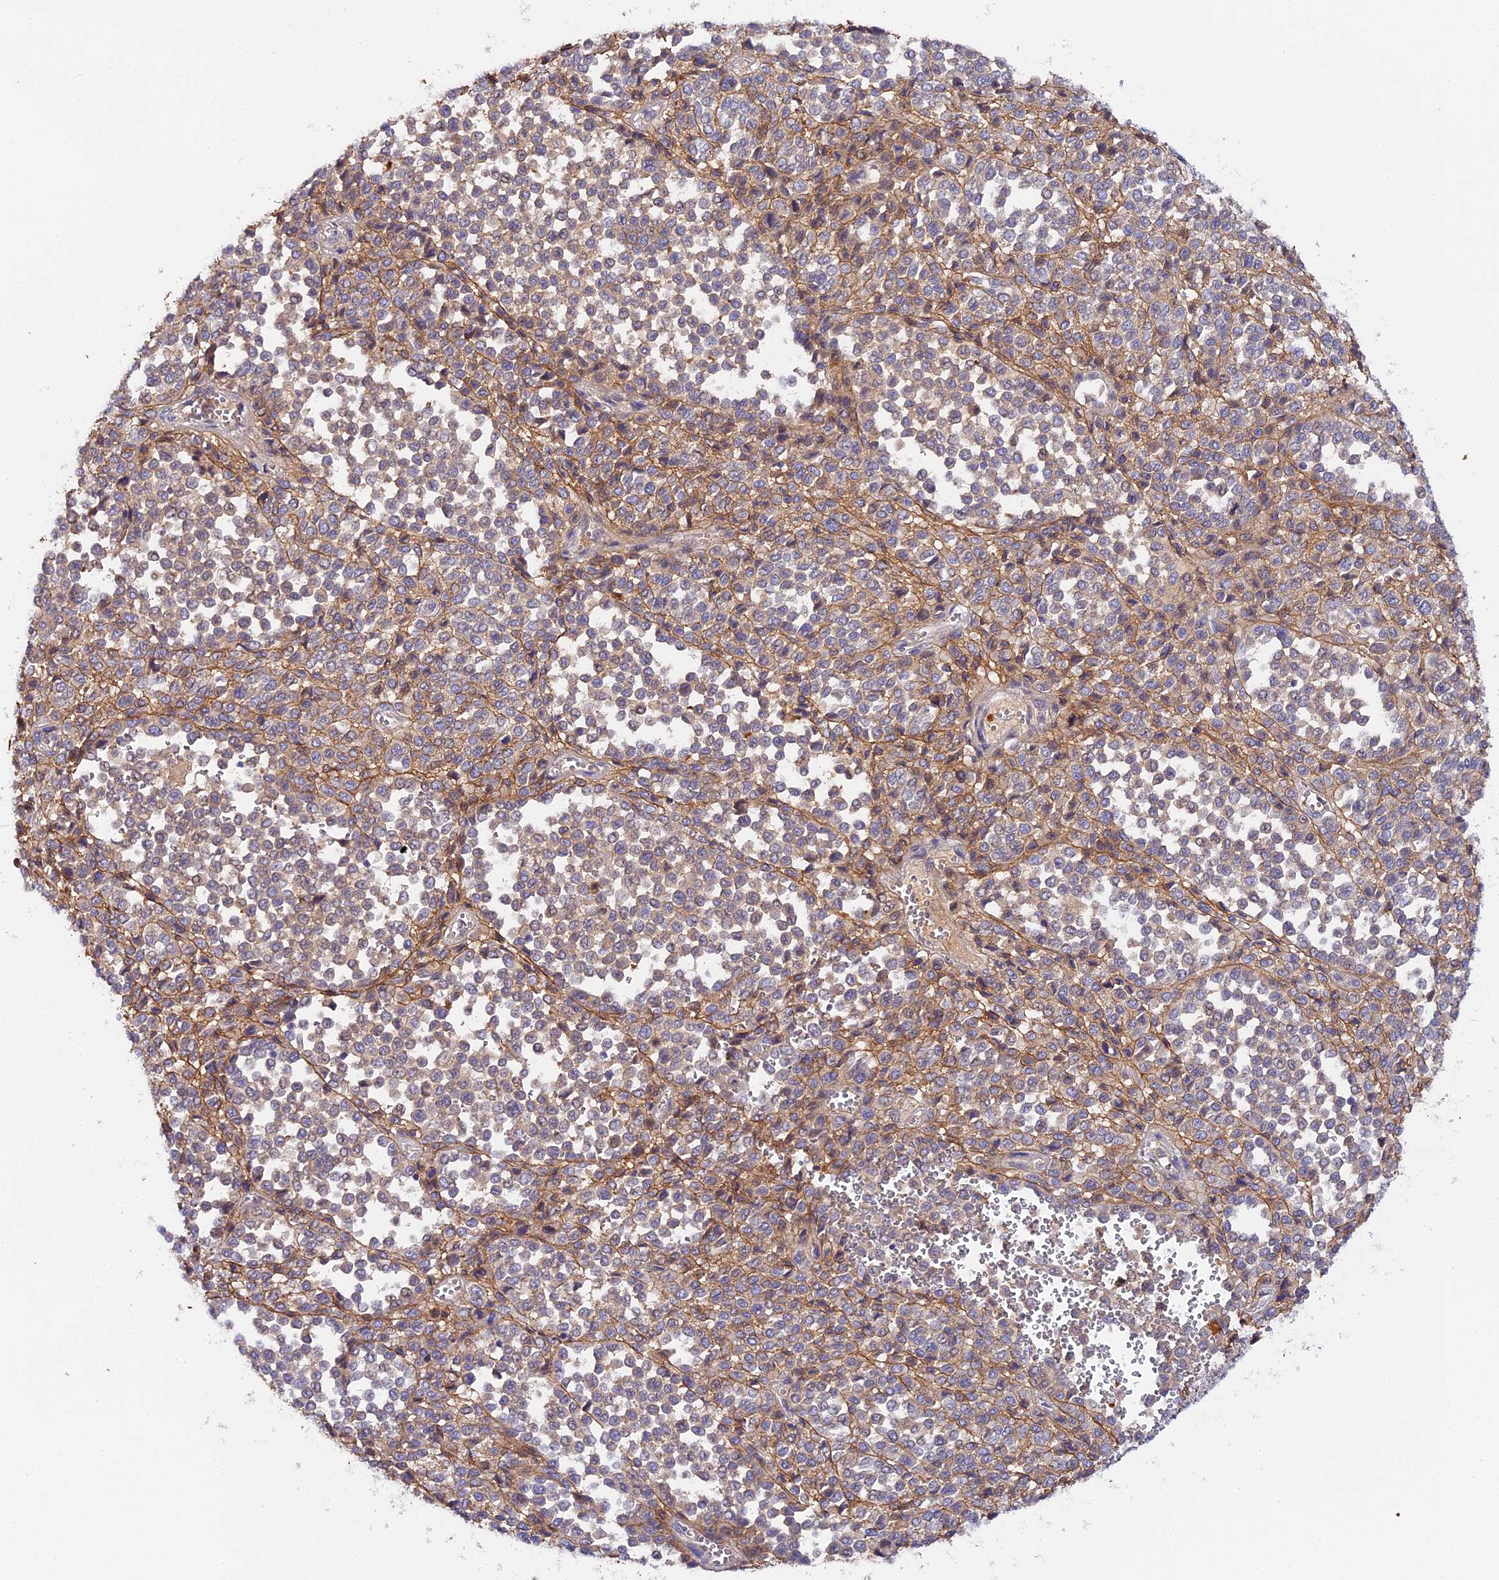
{"staining": {"intensity": "weak", "quantity": "25%-75%", "location": "cytoplasmic/membranous"}, "tissue": "melanoma", "cell_type": "Tumor cells", "image_type": "cancer", "snomed": [{"axis": "morphology", "description": "Malignant melanoma, Metastatic site"}, {"axis": "topography", "description": "Pancreas"}], "caption": "Tumor cells exhibit weak cytoplasmic/membranous staining in about 25%-75% of cells in malignant melanoma (metastatic site).", "gene": "KATNB1", "patient": {"sex": "female", "age": 30}}